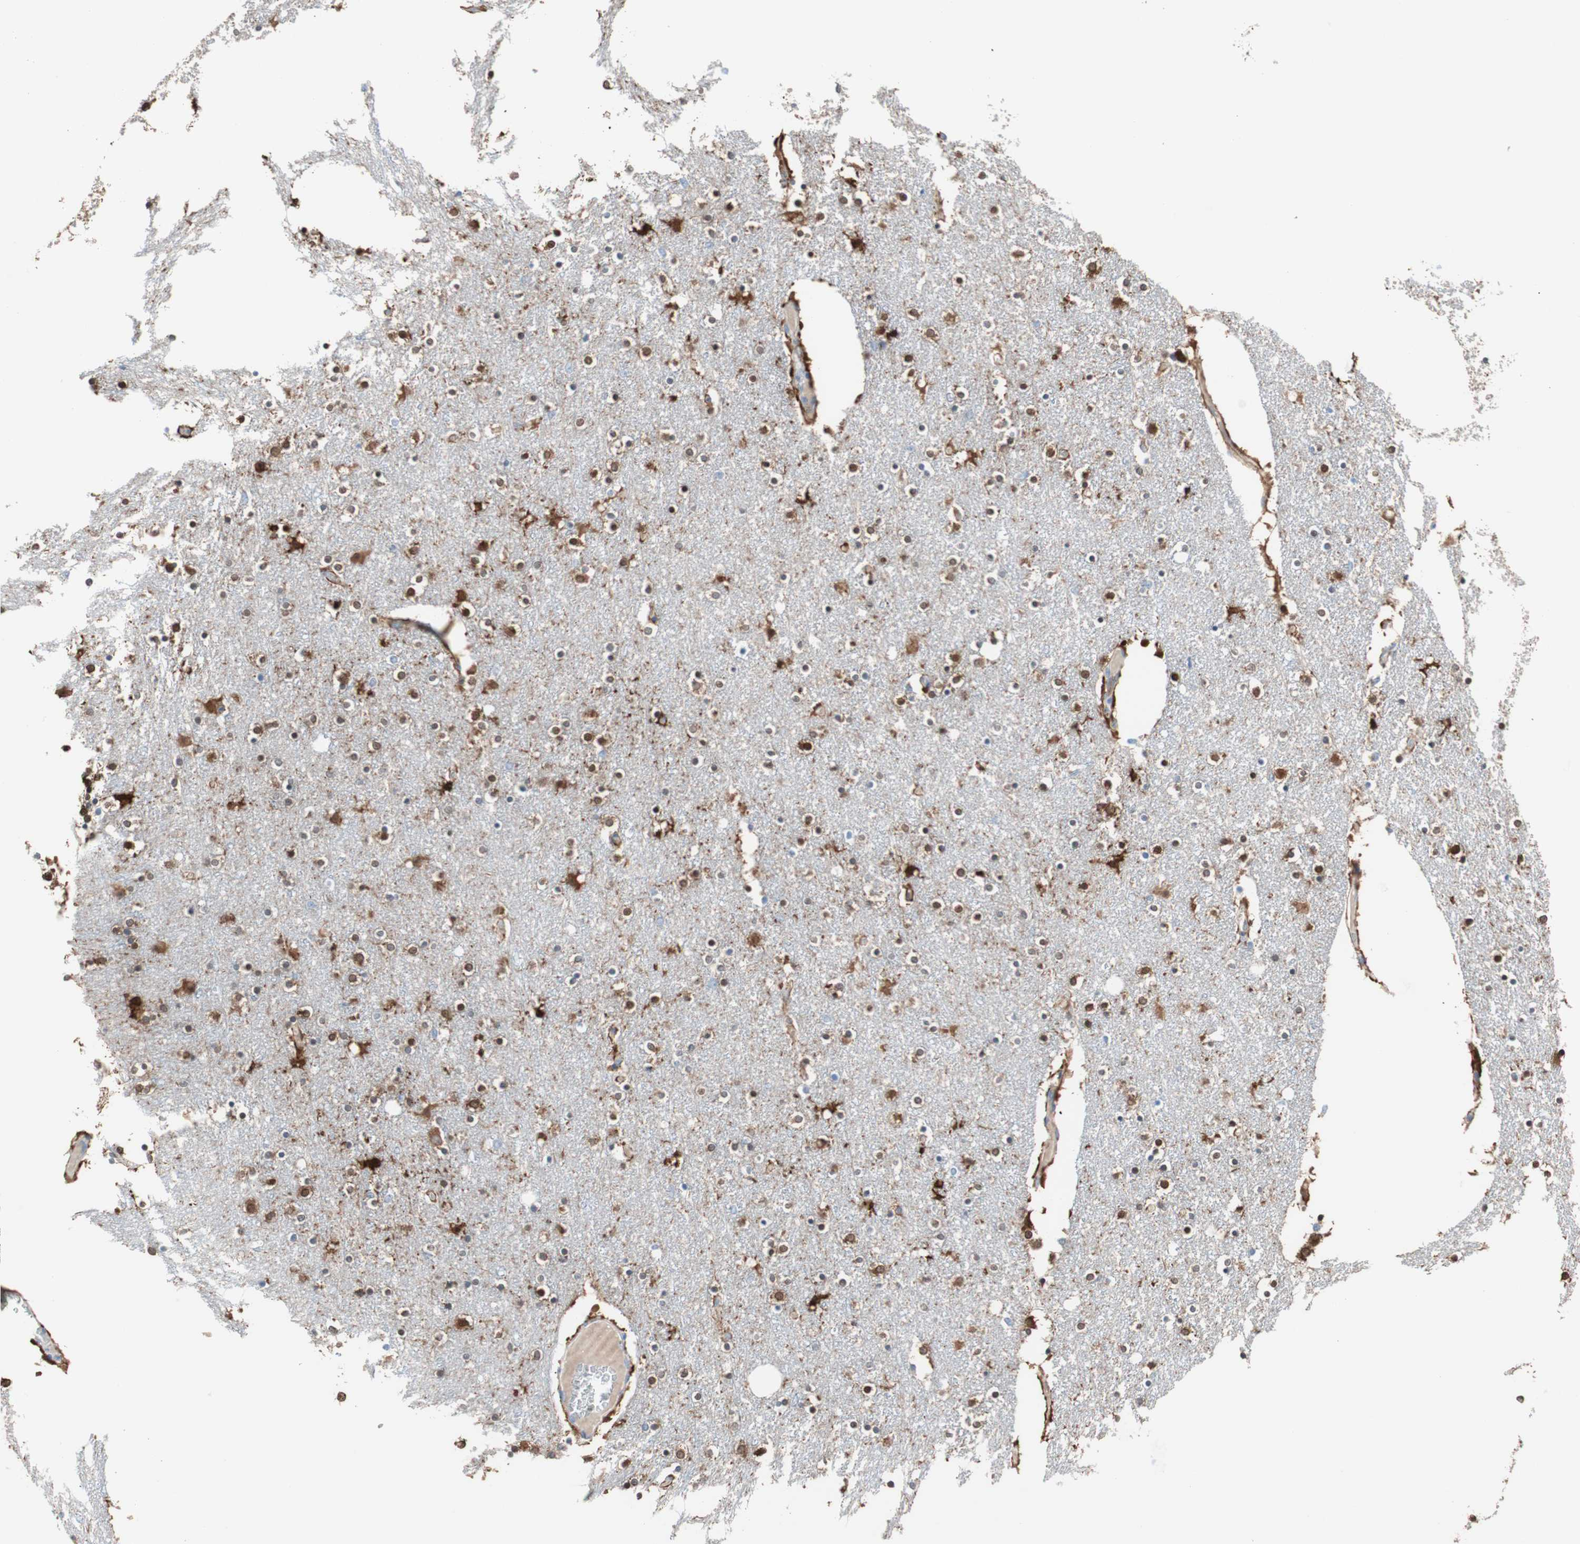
{"staining": {"intensity": "strong", "quantity": "25%-75%", "location": "cytoplasmic/membranous,nuclear"}, "tissue": "caudate", "cell_type": "Glial cells", "image_type": "normal", "snomed": [{"axis": "morphology", "description": "Normal tissue, NOS"}, {"axis": "topography", "description": "Lateral ventricle wall"}], "caption": "Caudate stained with IHC reveals strong cytoplasmic/membranous,nuclear positivity in about 25%-75% of glial cells.", "gene": "GLUL", "patient": {"sex": "female", "age": 54}}